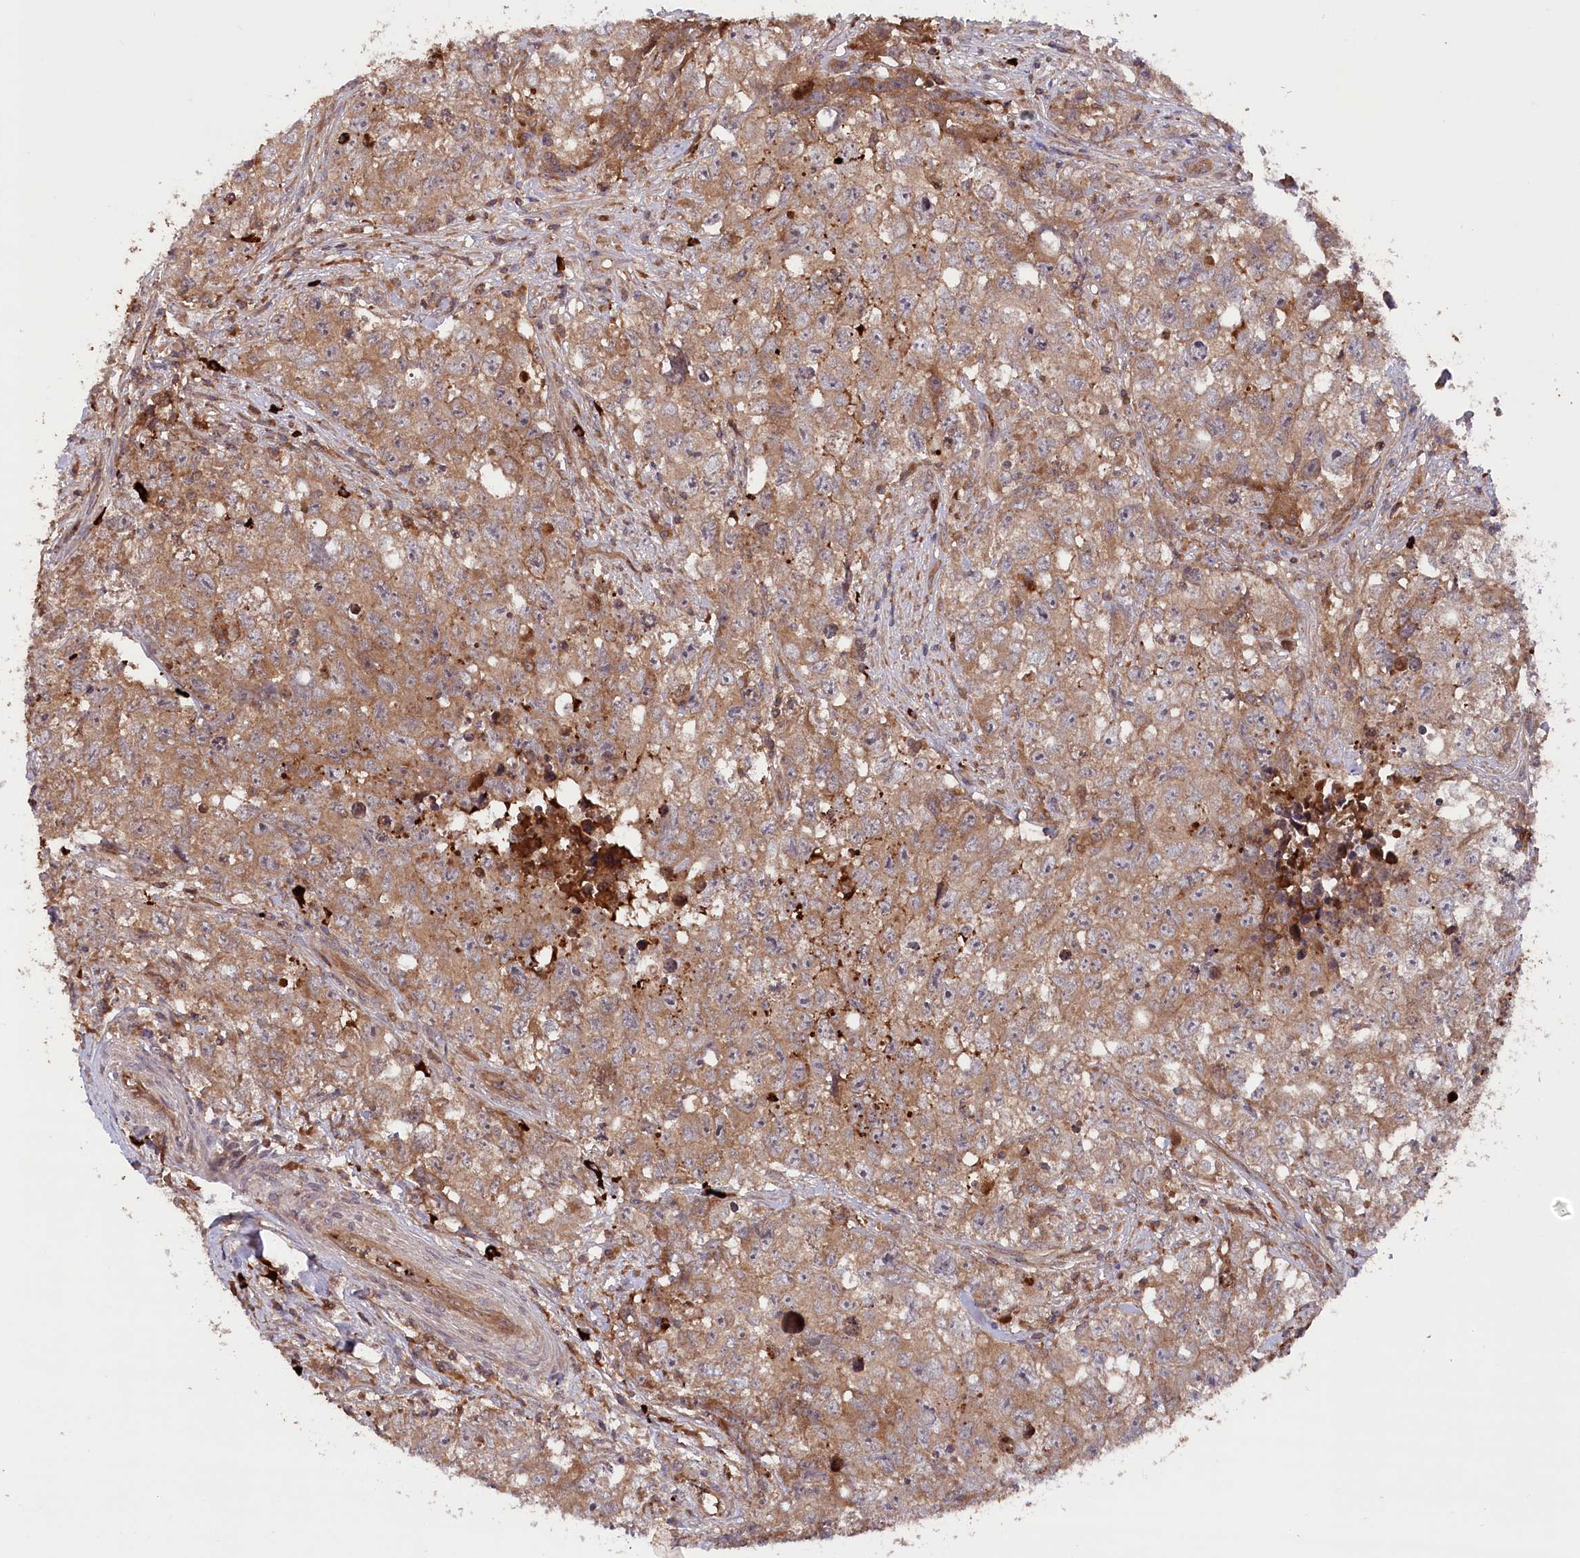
{"staining": {"intensity": "moderate", "quantity": ">75%", "location": "cytoplasmic/membranous"}, "tissue": "testis cancer", "cell_type": "Tumor cells", "image_type": "cancer", "snomed": [{"axis": "morphology", "description": "Seminoma, NOS"}, {"axis": "morphology", "description": "Carcinoma, Embryonal, NOS"}, {"axis": "topography", "description": "Testis"}], "caption": "Protein expression analysis of embryonal carcinoma (testis) displays moderate cytoplasmic/membranous positivity in approximately >75% of tumor cells.", "gene": "PPP1R21", "patient": {"sex": "male", "age": 43}}